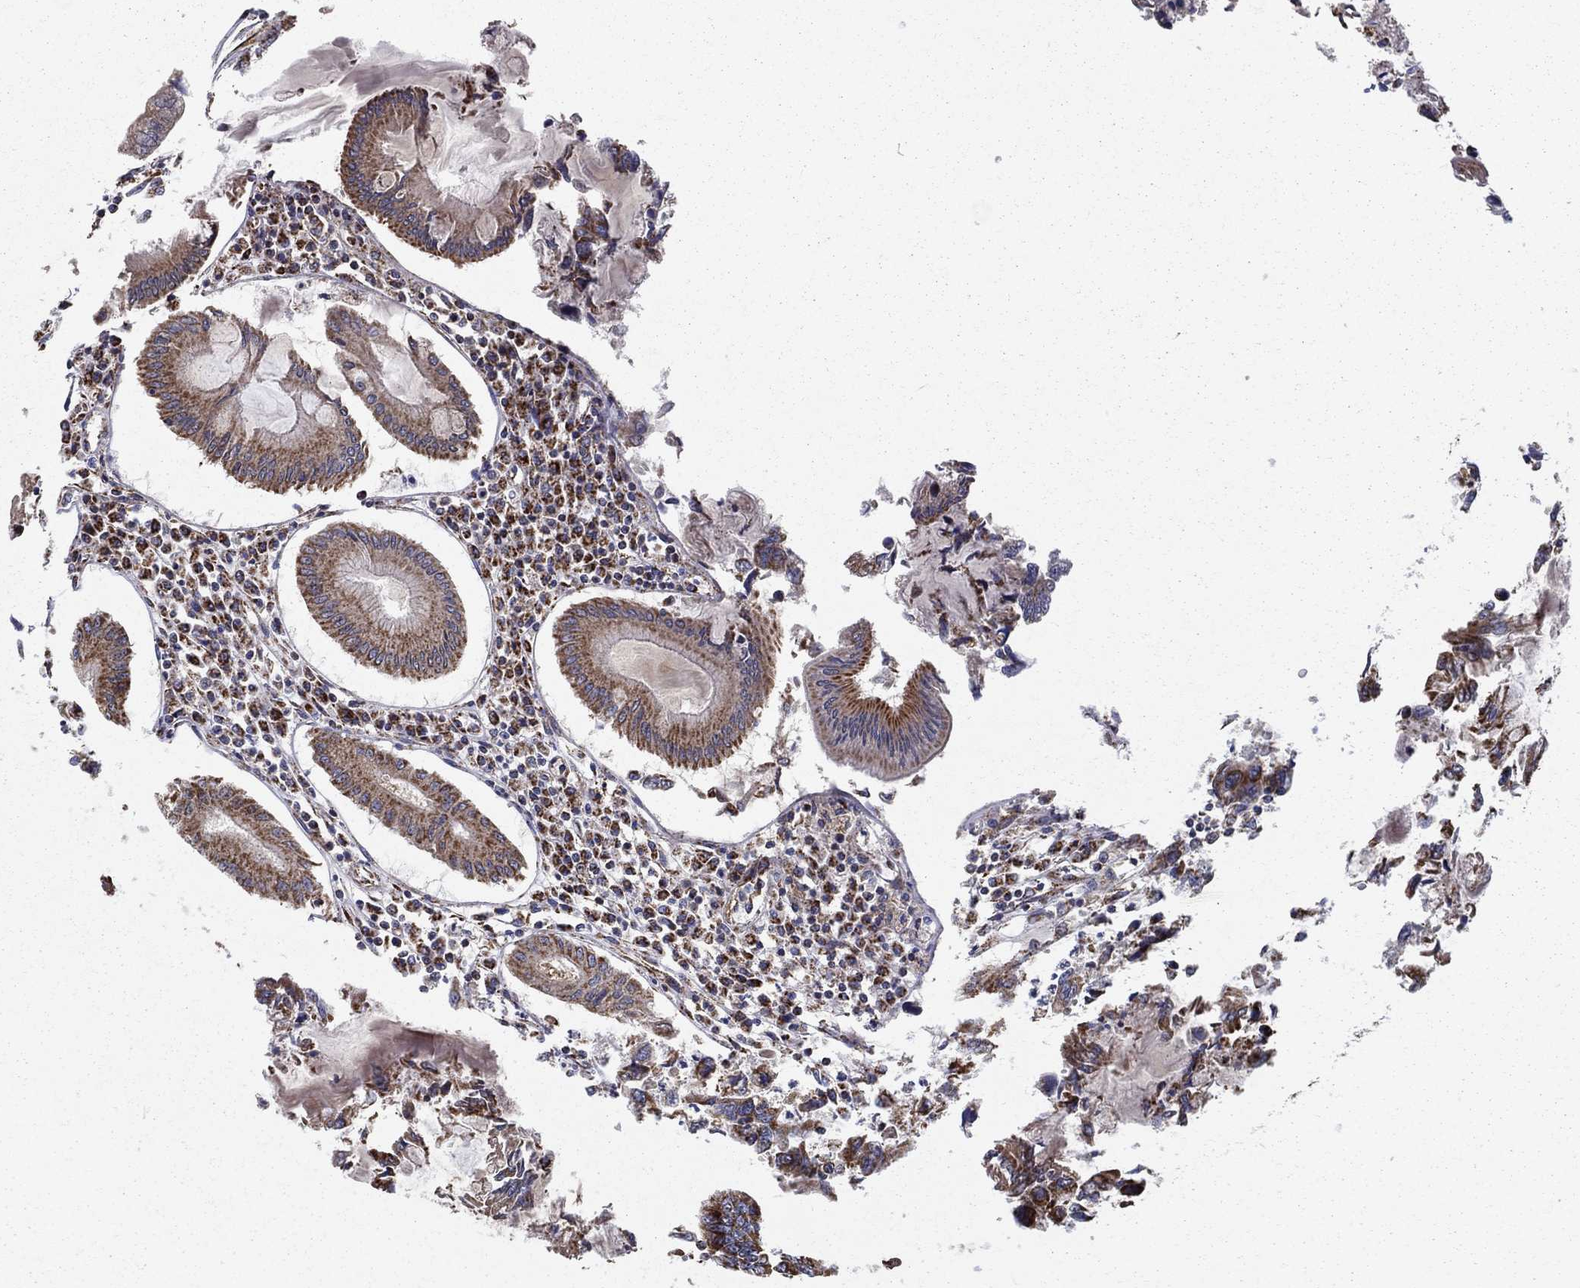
{"staining": {"intensity": "strong", "quantity": "25%-75%", "location": "cytoplasmic/membranous"}, "tissue": "colorectal cancer", "cell_type": "Tumor cells", "image_type": "cancer", "snomed": [{"axis": "morphology", "description": "Adenocarcinoma, NOS"}, {"axis": "topography", "description": "Colon"}], "caption": "Immunohistochemistry (DAB (3,3'-diaminobenzidine)) staining of colorectal cancer (adenocarcinoma) exhibits strong cytoplasmic/membranous protein expression in approximately 25%-75% of tumor cells.", "gene": "NDUFS8", "patient": {"sex": "female", "age": 65}}